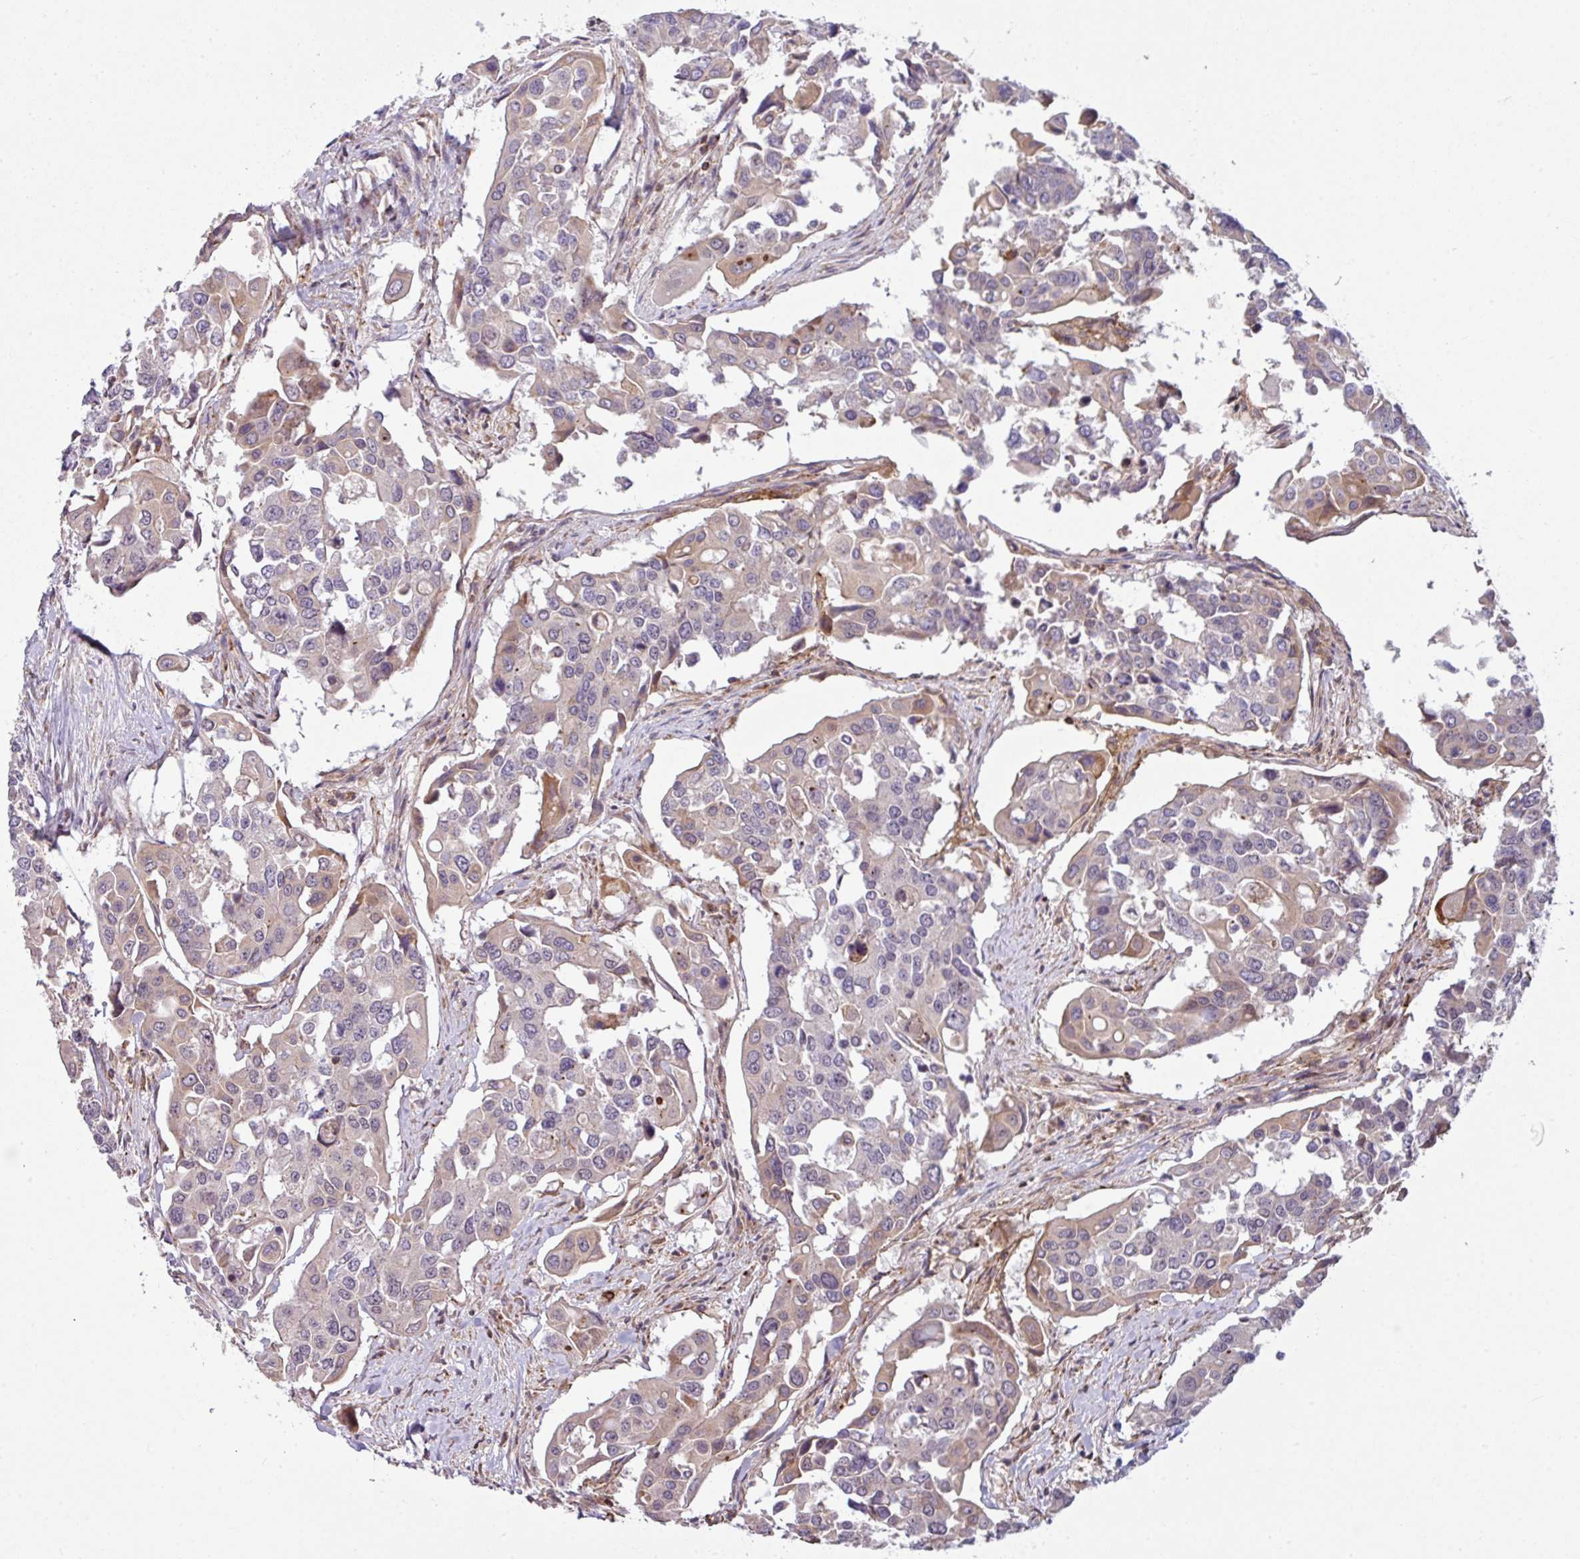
{"staining": {"intensity": "weak", "quantity": "<25%", "location": "cytoplasmic/membranous"}, "tissue": "colorectal cancer", "cell_type": "Tumor cells", "image_type": "cancer", "snomed": [{"axis": "morphology", "description": "Adenocarcinoma, NOS"}, {"axis": "topography", "description": "Colon"}], "caption": "Immunohistochemistry (IHC) photomicrograph of neoplastic tissue: human colorectal cancer (adenocarcinoma) stained with DAB displays no significant protein staining in tumor cells. Nuclei are stained in blue.", "gene": "ZC2HC1C", "patient": {"sex": "male", "age": 77}}